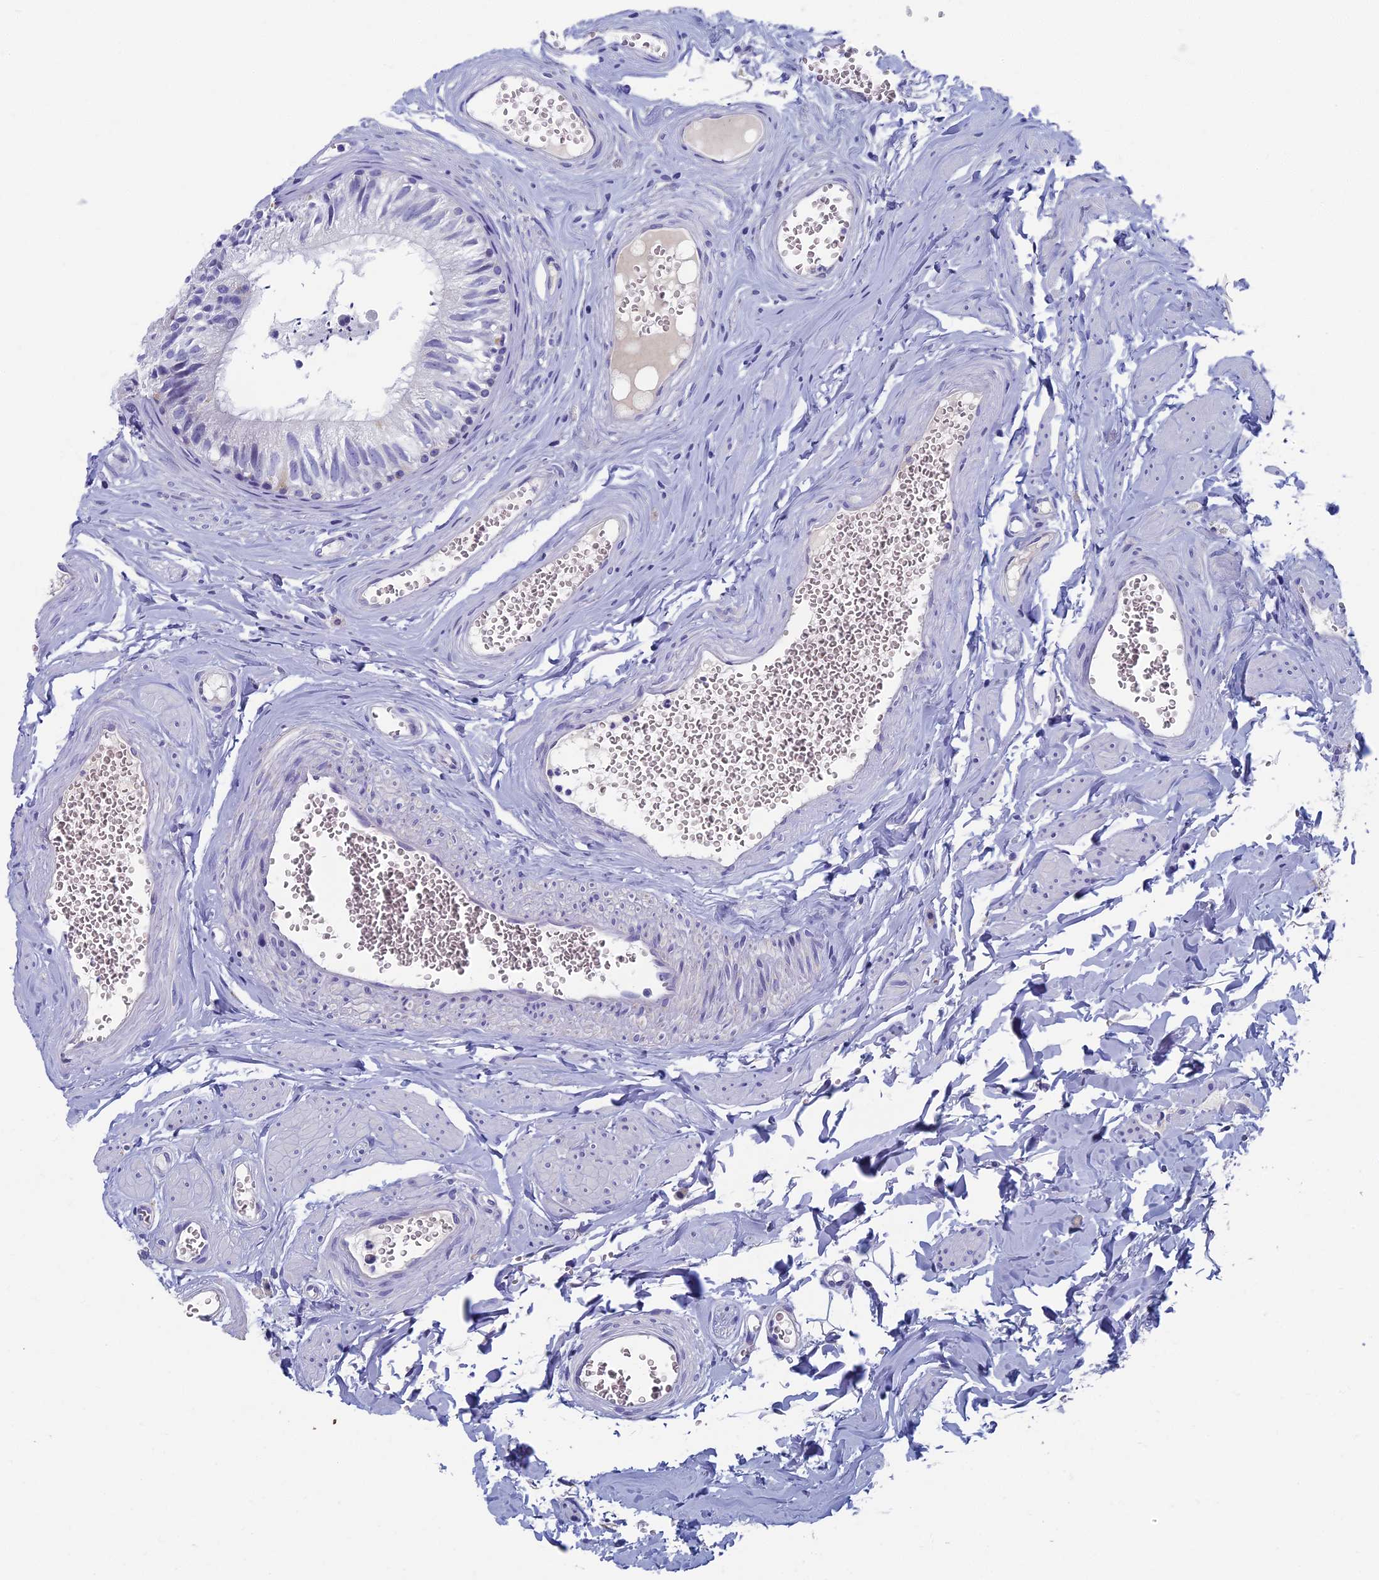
{"staining": {"intensity": "negative", "quantity": "none", "location": "none"}, "tissue": "epididymis", "cell_type": "Glandular cells", "image_type": "normal", "snomed": [{"axis": "morphology", "description": "Normal tissue, NOS"}, {"axis": "topography", "description": "Epididymis"}], "caption": "IHC of unremarkable human epididymis displays no staining in glandular cells.", "gene": "OAT", "patient": {"sex": "male", "age": 36}}